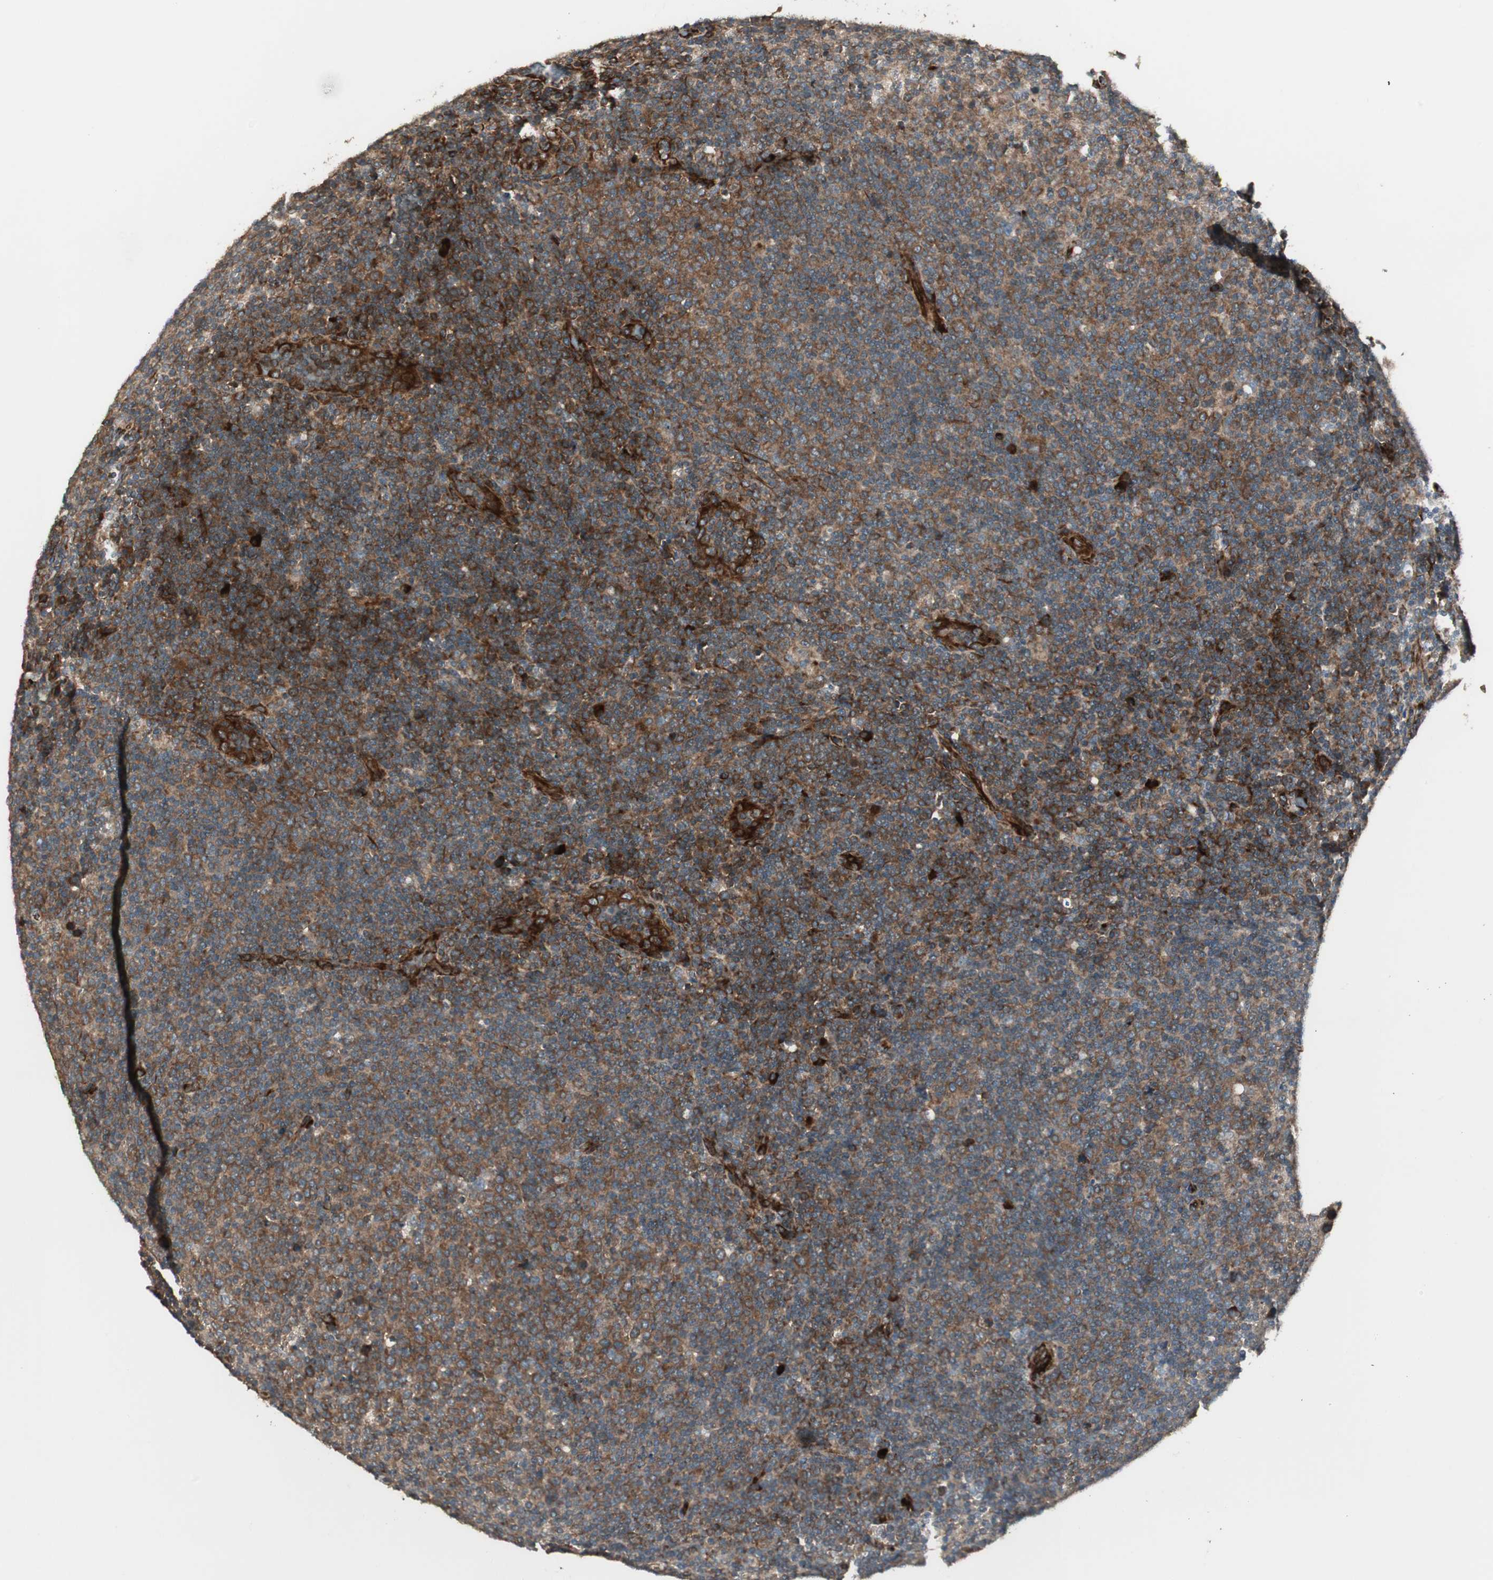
{"staining": {"intensity": "strong", "quantity": ">75%", "location": "cytoplasmic/membranous"}, "tissue": "lymphoma", "cell_type": "Tumor cells", "image_type": "cancer", "snomed": [{"axis": "morphology", "description": "Malignant lymphoma, non-Hodgkin's type, Low grade"}, {"axis": "topography", "description": "Lymph node"}], "caption": "Protein staining of malignant lymphoma, non-Hodgkin's type (low-grade) tissue exhibits strong cytoplasmic/membranous positivity in approximately >75% of tumor cells.", "gene": "PPP2R5E", "patient": {"sex": "male", "age": 70}}